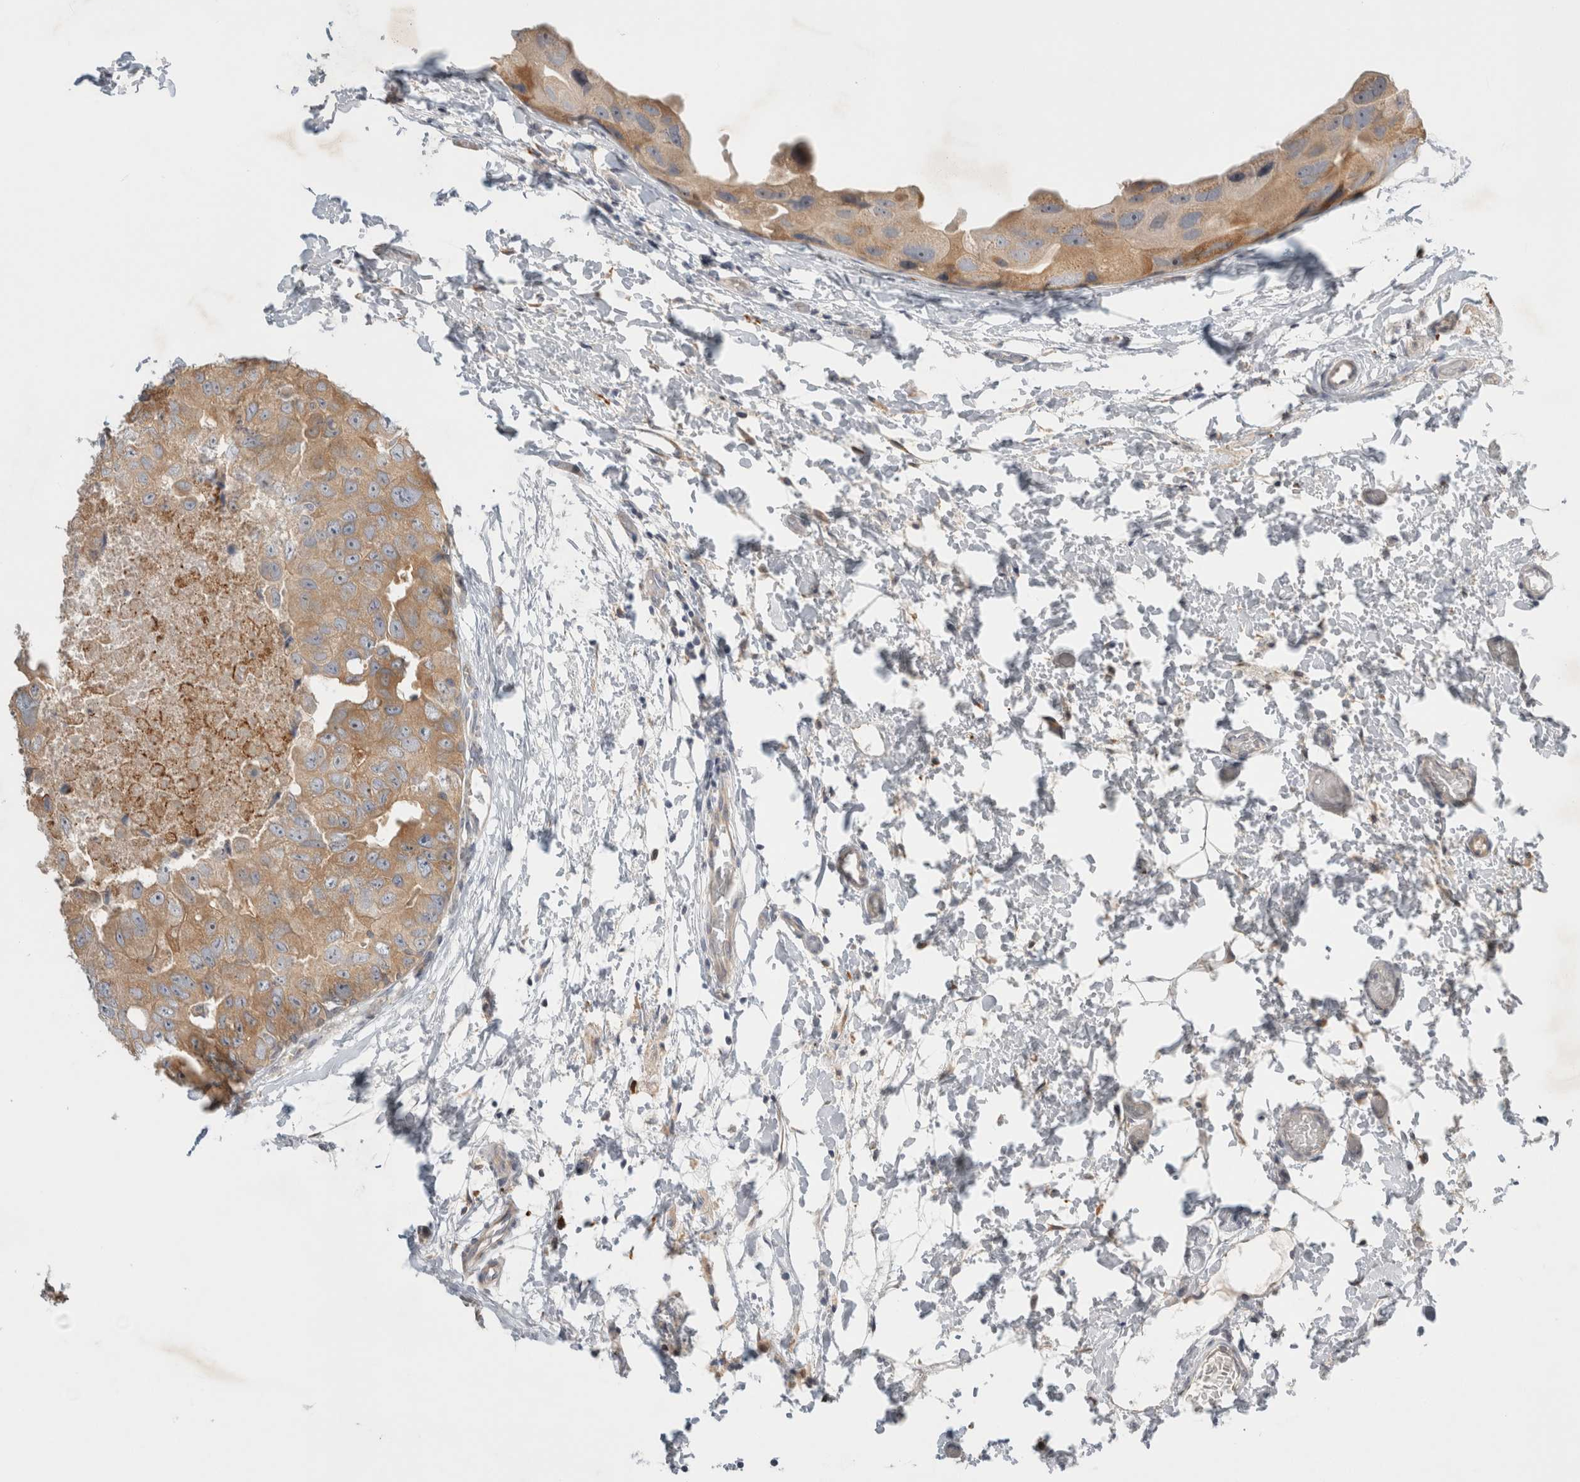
{"staining": {"intensity": "moderate", "quantity": ">75%", "location": "cytoplasmic/membranous"}, "tissue": "breast cancer", "cell_type": "Tumor cells", "image_type": "cancer", "snomed": [{"axis": "morphology", "description": "Duct carcinoma"}, {"axis": "topography", "description": "Breast"}], "caption": "Breast cancer (intraductal carcinoma) stained with DAB (3,3'-diaminobenzidine) immunohistochemistry (IHC) exhibits medium levels of moderate cytoplasmic/membranous staining in approximately >75% of tumor cells.", "gene": "NEDD4L", "patient": {"sex": "female", "age": 62}}